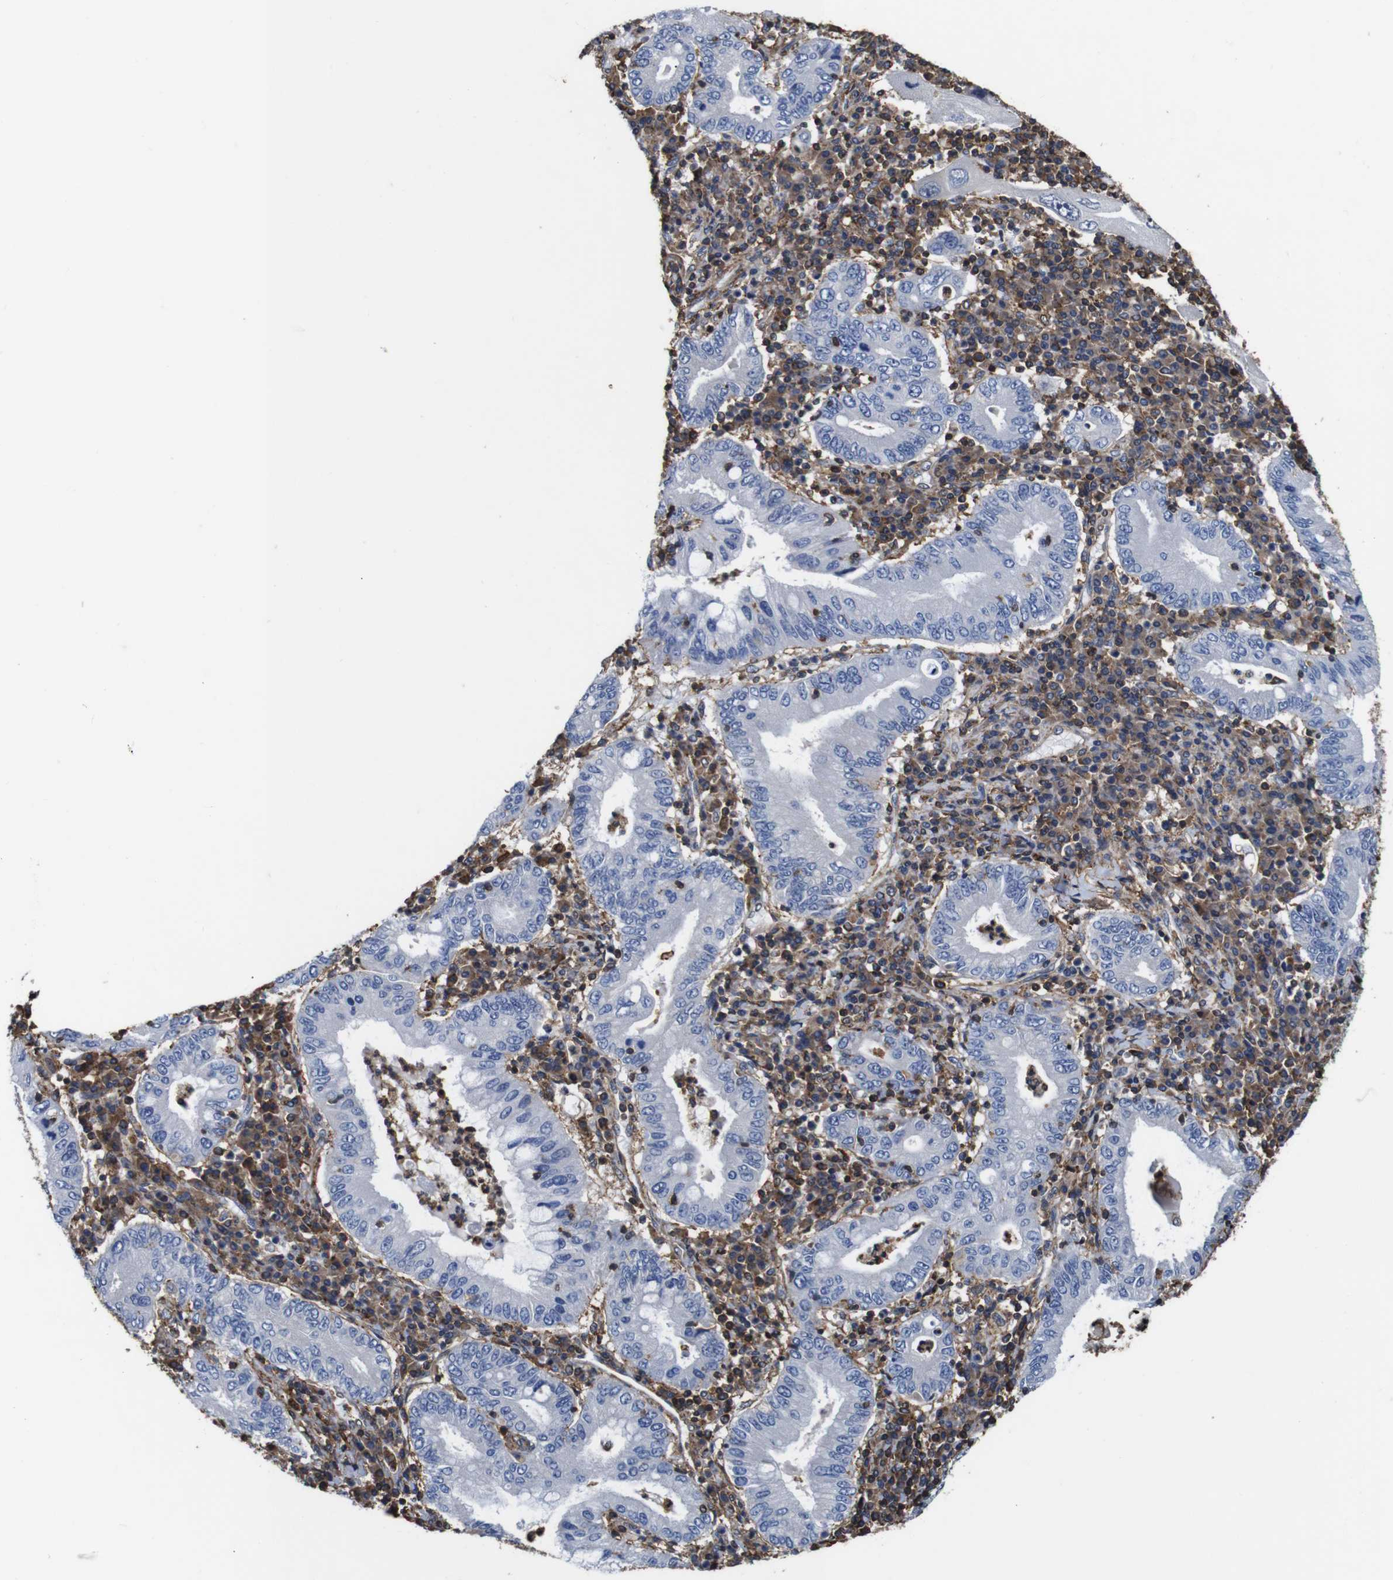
{"staining": {"intensity": "negative", "quantity": "none", "location": "none"}, "tissue": "stomach cancer", "cell_type": "Tumor cells", "image_type": "cancer", "snomed": [{"axis": "morphology", "description": "Normal tissue, NOS"}, {"axis": "morphology", "description": "Adenocarcinoma, NOS"}, {"axis": "topography", "description": "Esophagus"}, {"axis": "topography", "description": "Stomach, upper"}, {"axis": "topography", "description": "Peripheral nerve tissue"}], "caption": "A micrograph of stomach cancer (adenocarcinoma) stained for a protein demonstrates no brown staining in tumor cells.", "gene": "PI4KA", "patient": {"sex": "male", "age": 62}}